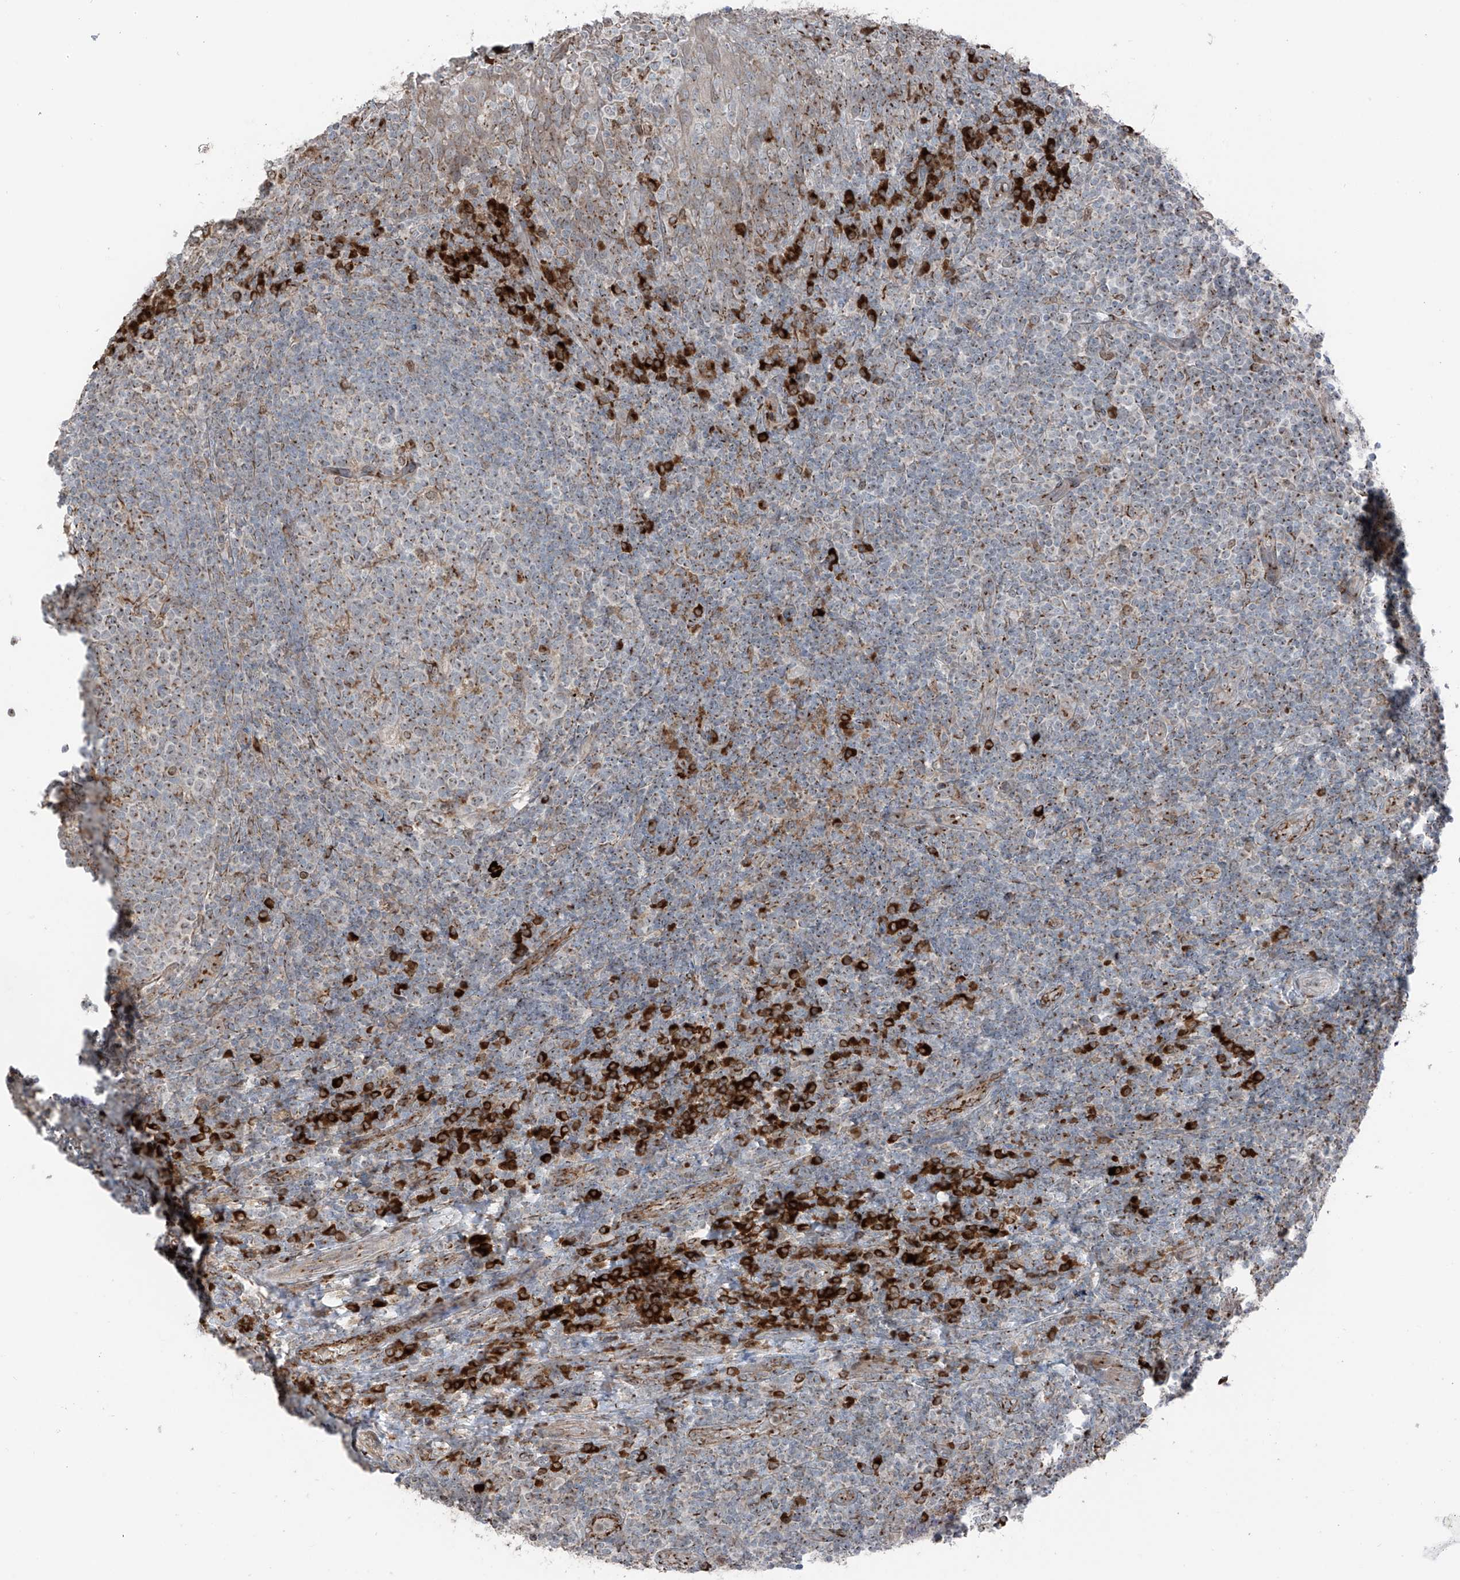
{"staining": {"intensity": "moderate", "quantity": "25%-75%", "location": "cytoplasmic/membranous"}, "tissue": "tonsil", "cell_type": "Germinal center cells", "image_type": "normal", "snomed": [{"axis": "morphology", "description": "Normal tissue, NOS"}, {"axis": "topography", "description": "Tonsil"}], "caption": "Normal tonsil displays moderate cytoplasmic/membranous positivity in about 25%-75% of germinal center cells (DAB (3,3'-diaminobenzidine) IHC, brown staining for protein, blue staining for nuclei)..", "gene": "ERLEC1", "patient": {"sex": "female", "age": 19}}